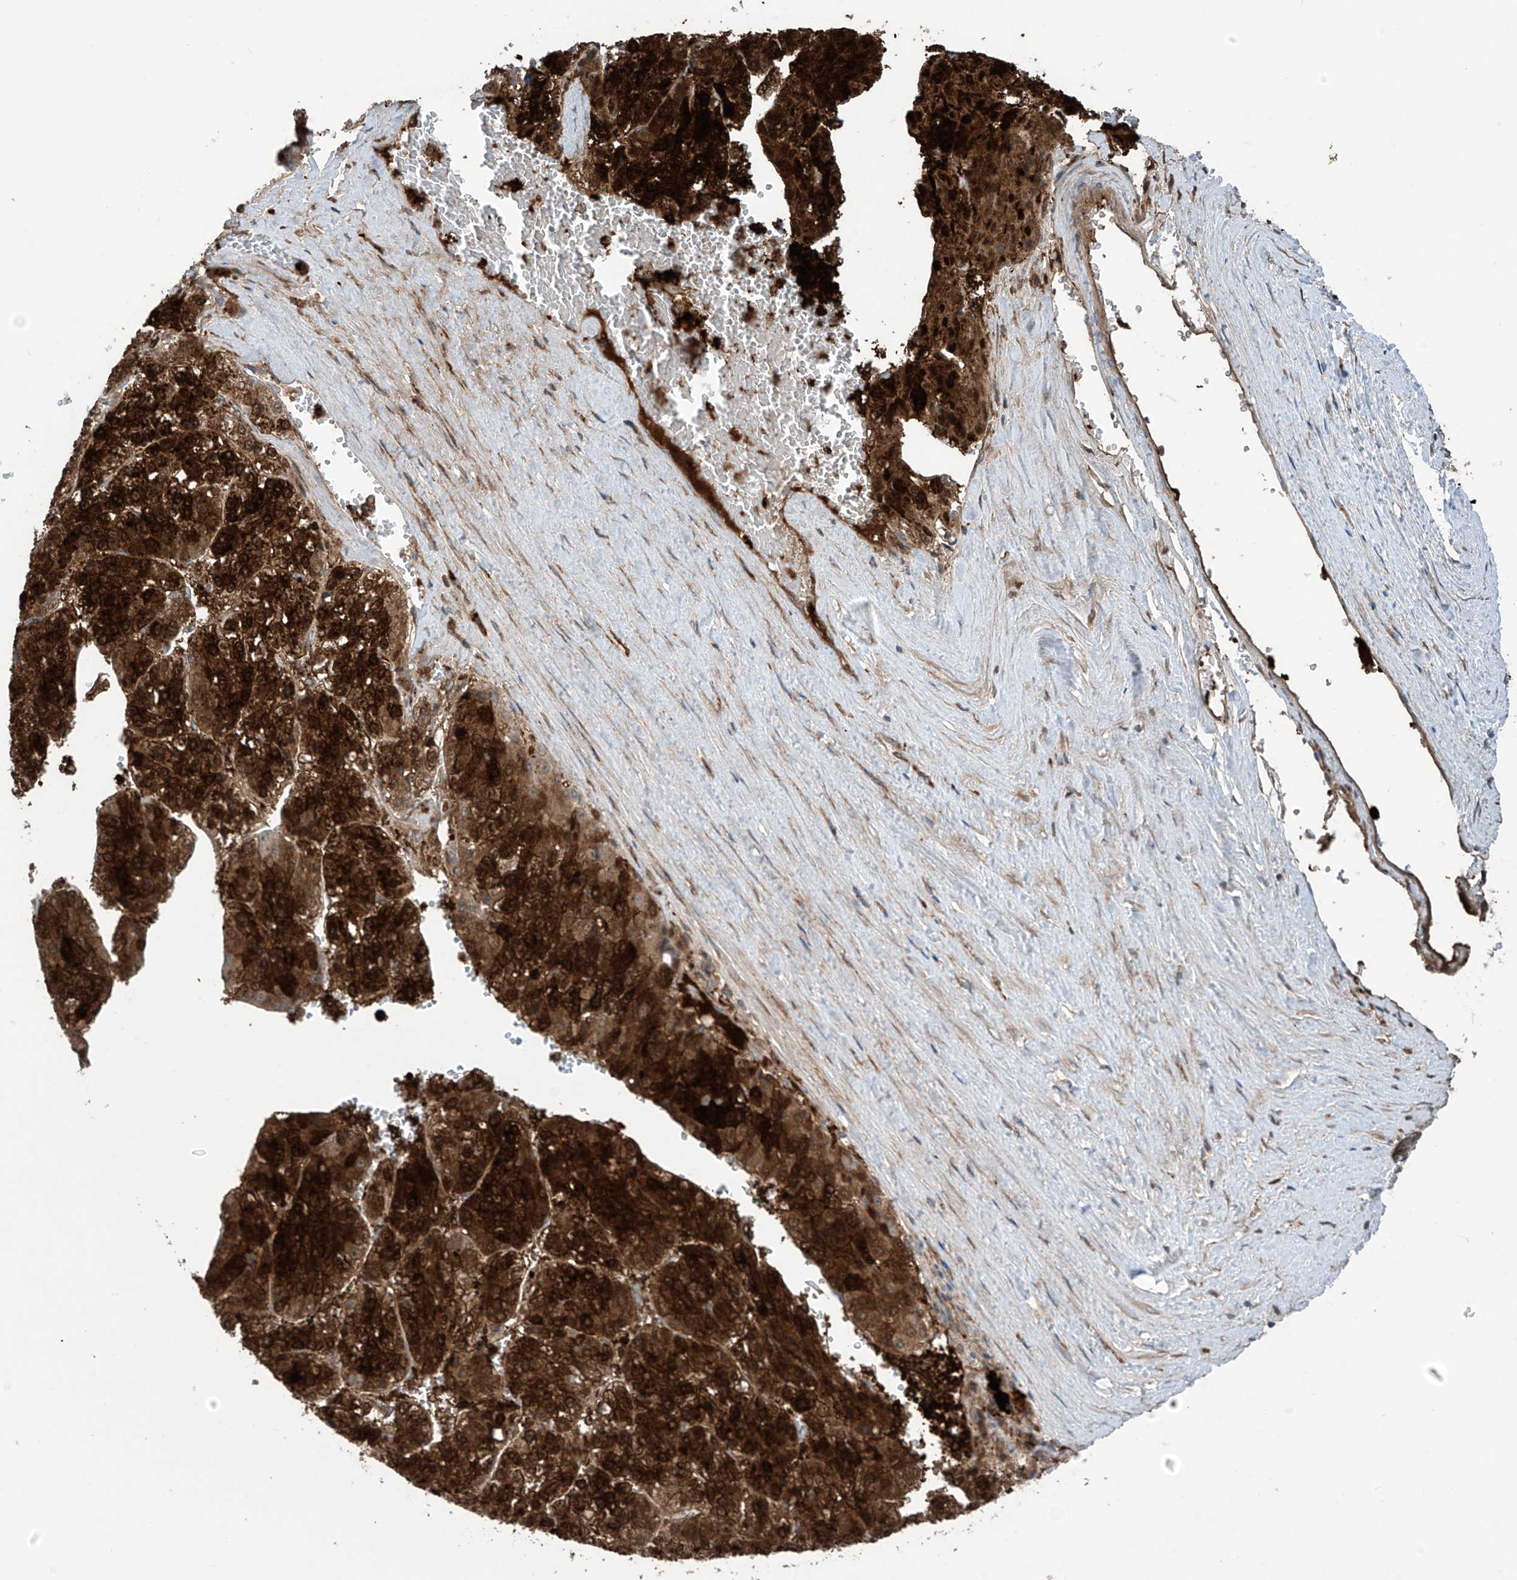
{"staining": {"intensity": "strong", "quantity": ">75%", "location": "cytoplasmic/membranous"}, "tissue": "liver cancer", "cell_type": "Tumor cells", "image_type": "cancer", "snomed": [{"axis": "morphology", "description": "Carcinoma, Hepatocellular, NOS"}, {"axis": "topography", "description": "Liver"}], "caption": "This histopathology image demonstrates immunohistochemistry (IHC) staining of human liver cancer, with high strong cytoplasmic/membranous positivity in approximately >75% of tumor cells.", "gene": "SAMD3", "patient": {"sex": "female", "age": 73}}